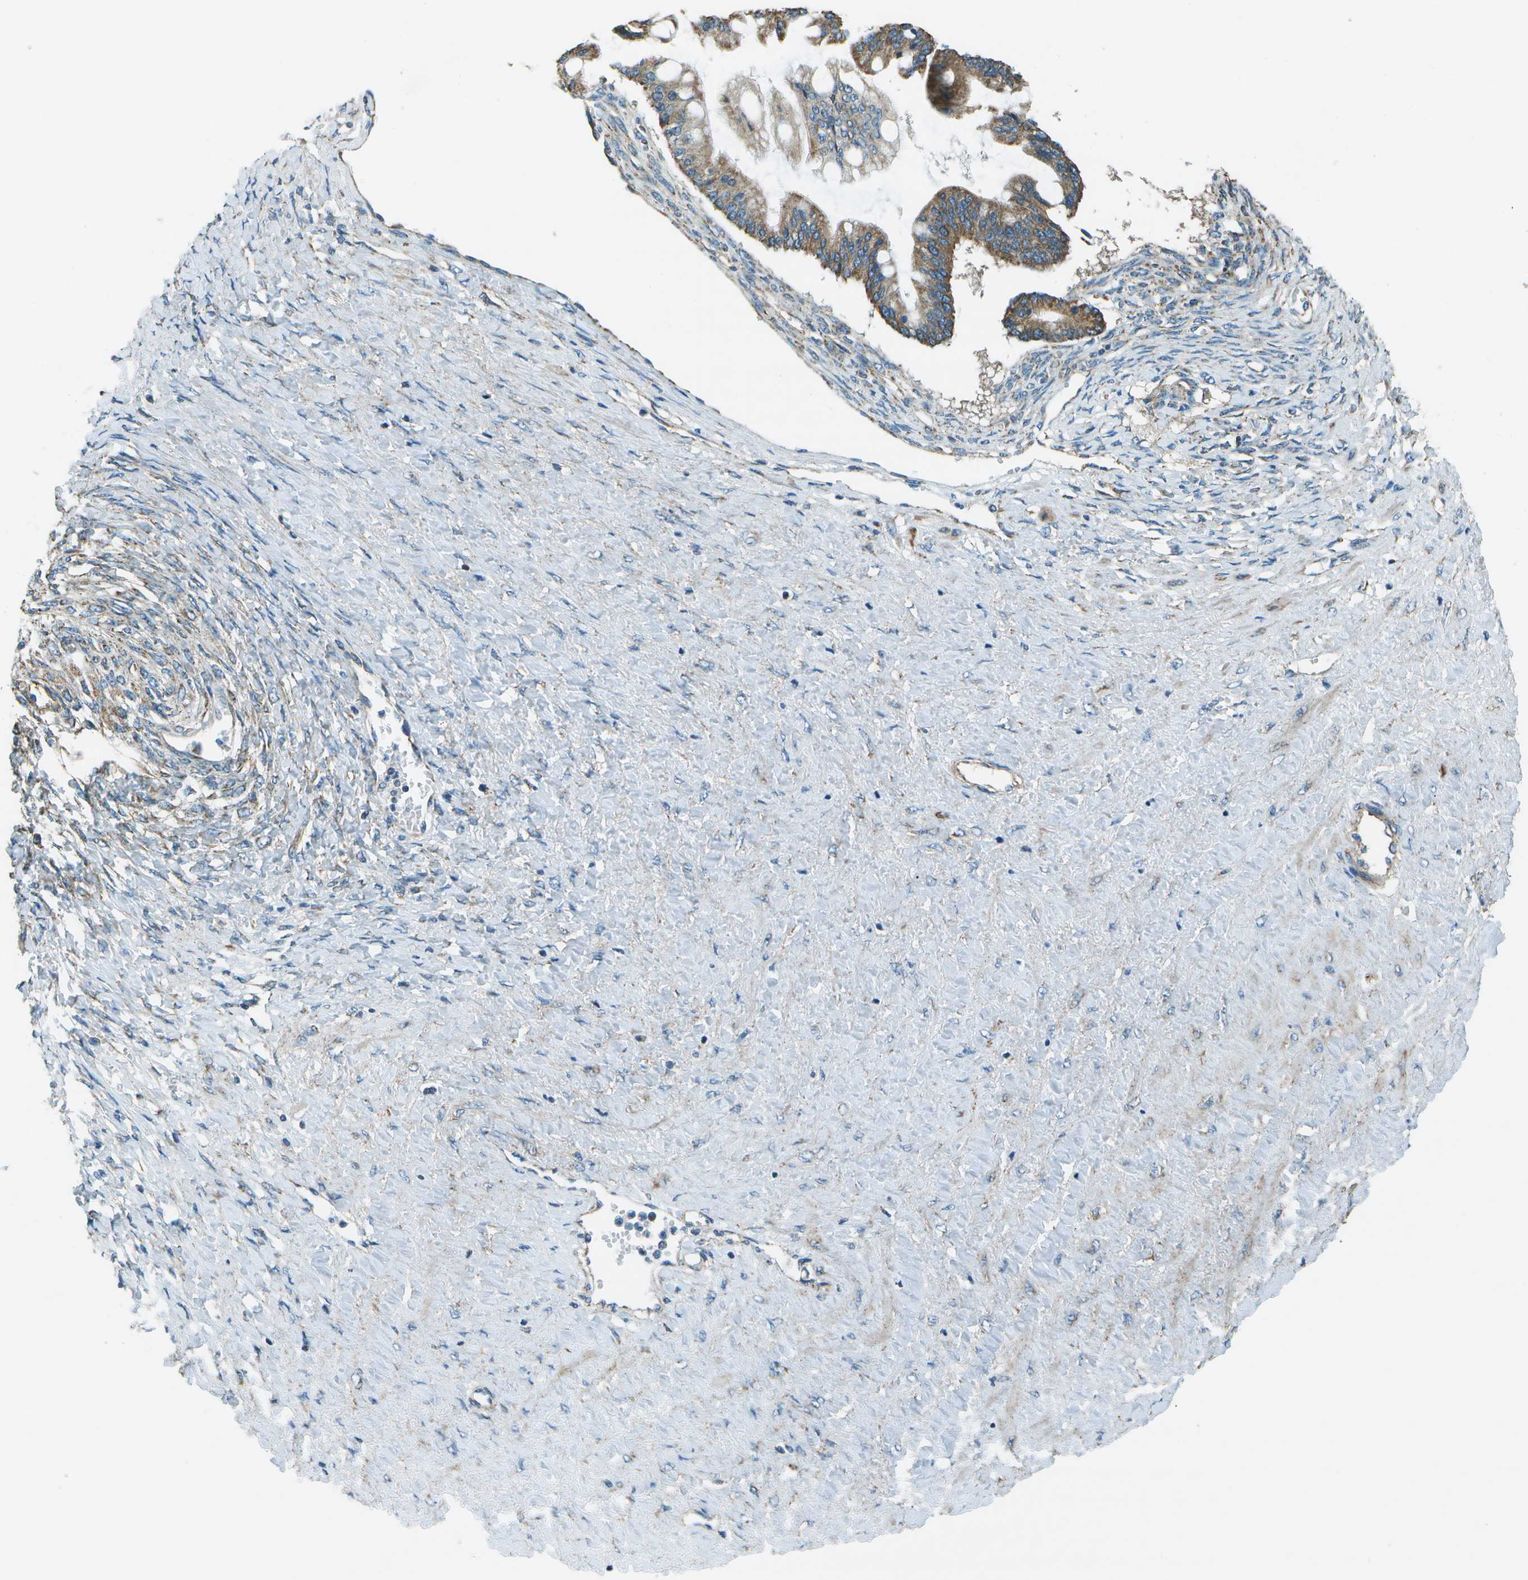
{"staining": {"intensity": "moderate", "quantity": ">75%", "location": "cytoplasmic/membranous"}, "tissue": "ovarian cancer", "cell_type": "Tumor cells", "image_type": "cancer", "snomed": [{"axis": "morphology", "description": "Cystadenocarcinoma, mucinous, NOS"}, {"axis": "topography", "description": "Ovary"}], "caption": "High-power microscopy captured an immunohistochemistry micrograph of ovarian cancer (mucinous cystadenocarcinoma), revealing moderate cytoplasmic/membranous staining in approximately >75% of tumor cells.", "gene": "TMEM51", "patient": {"sex": "female", "age": 73}}